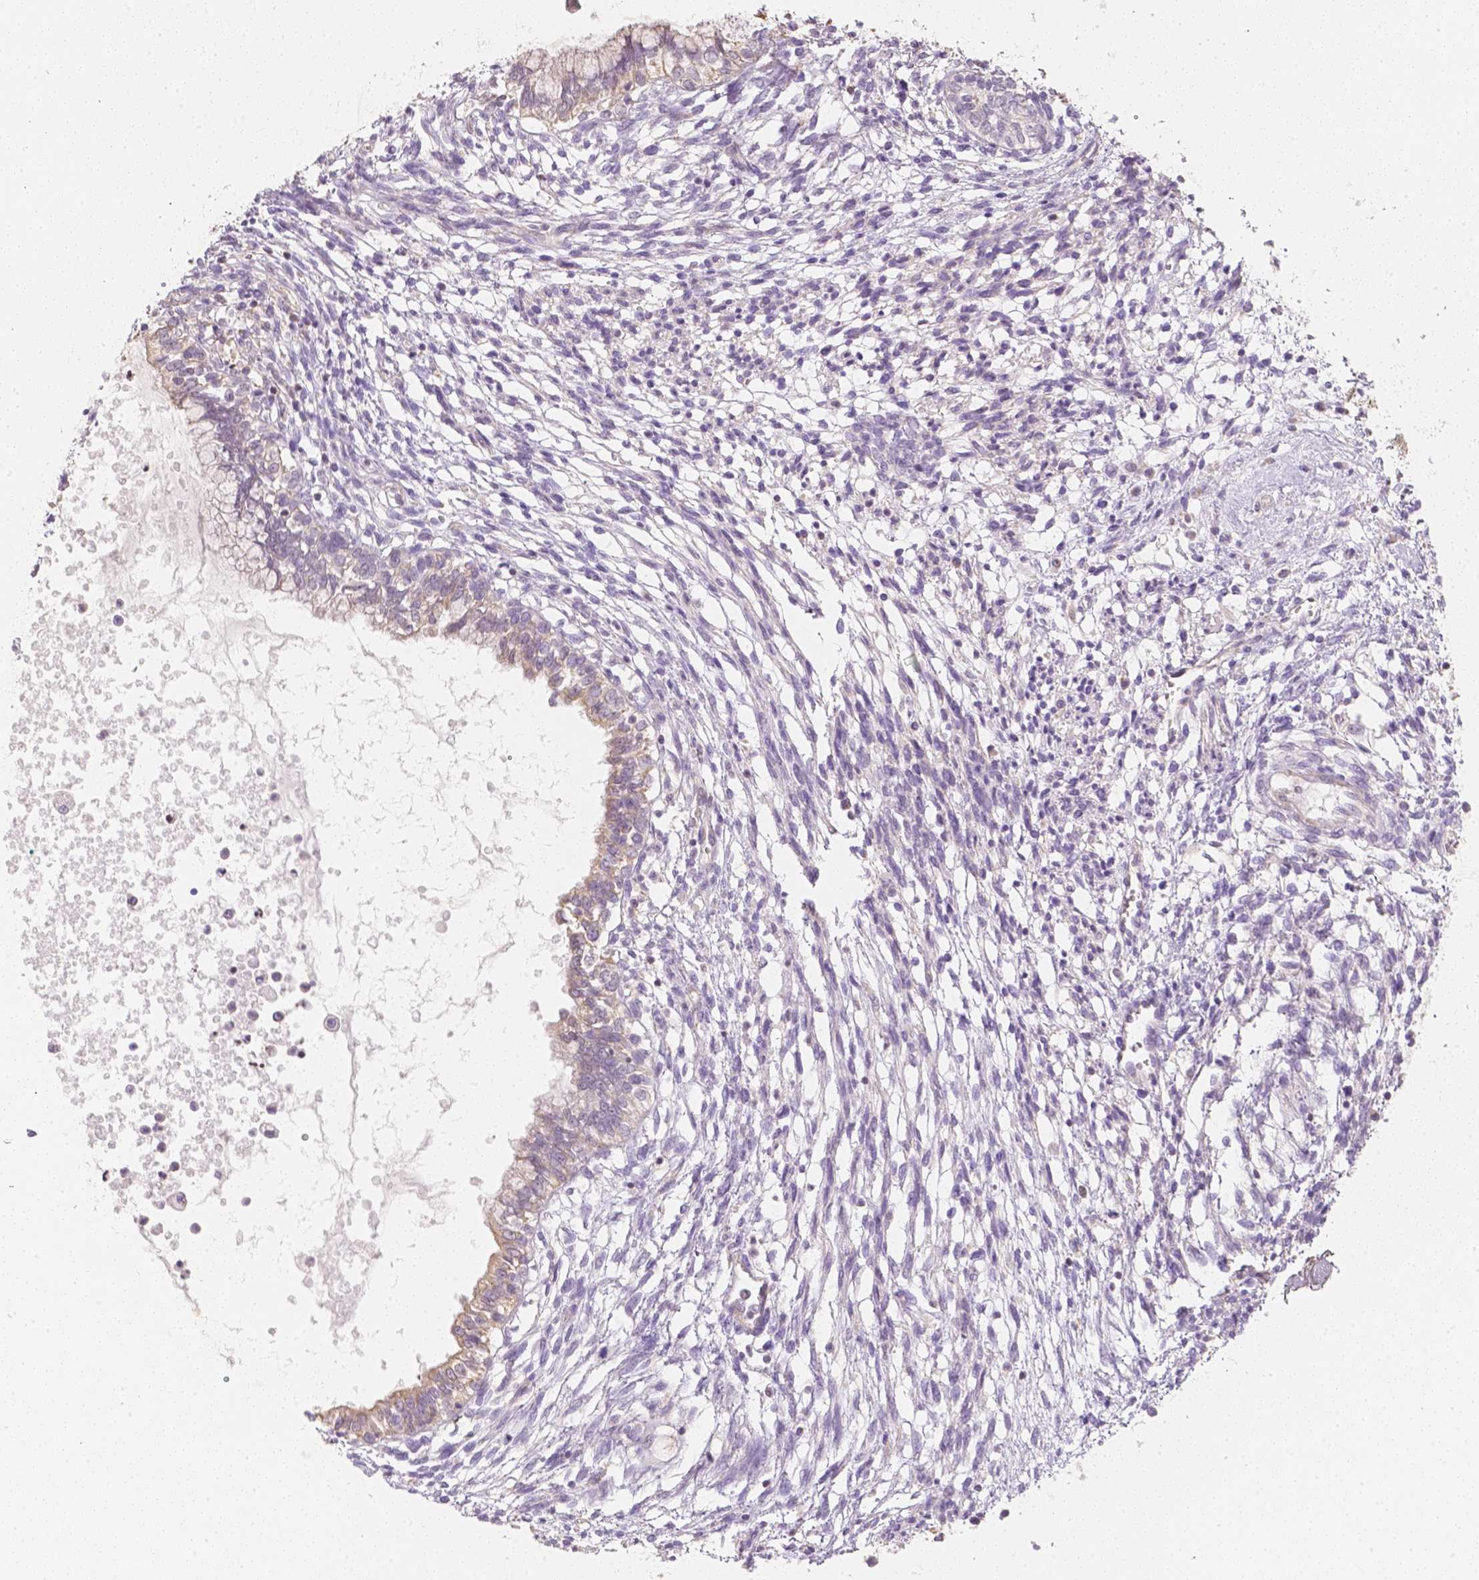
{"staining": {"intensity": "moderate", "quantity": "25%-75%", "location": "cytoplasmic/membranous"}, "tissue": "testis cancer", "cell_type": "Tumor cells", "image_type": "cancer", "snomed": [{"axis": "morphology", "description": "Carcinoma, Embryonal, NOS"}, {"axis": "topography", "description": "Testis"}], "caption": "Testis cancer (embryonal carcinoma) tissue reveals moderate cytoplasmic/membranous positivity in about 25%-75% of tumor cells (brown staining indicates protein expression, while blue staining denotes nuclei).", "gene": "NVL", "patient": {"sex": "male", "age": 37}}